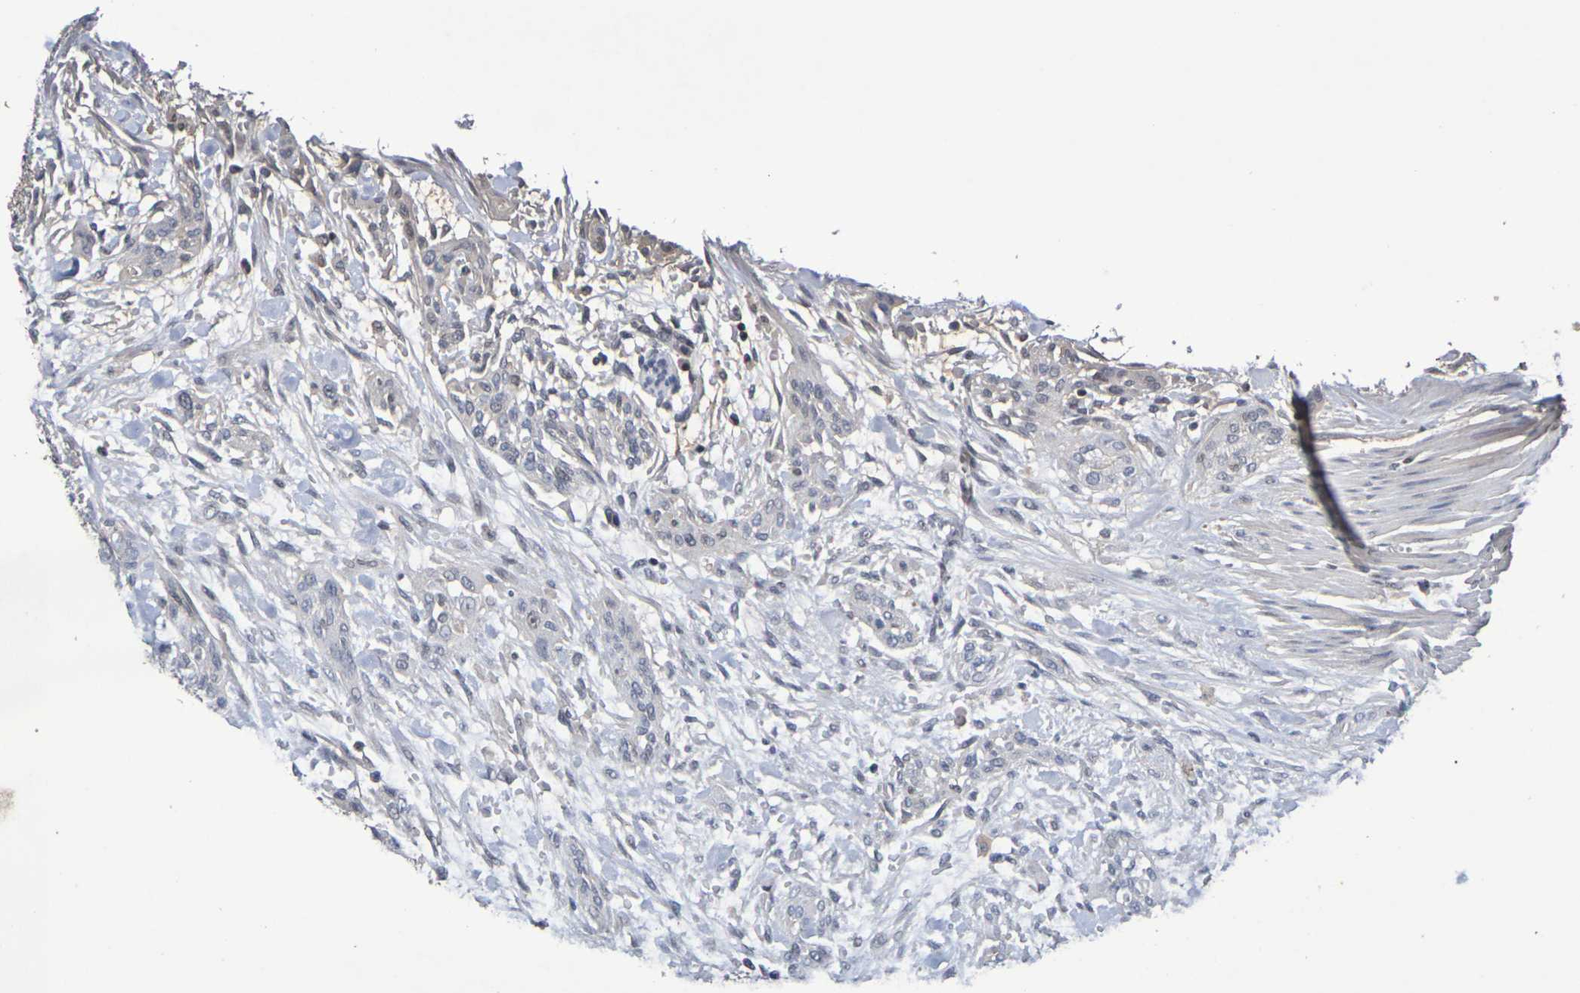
{"staining": {"intensity": "negative", "quantity": "none", "location": "none"}, "tissue": "urothelial cancer", "cell_type": "Tumor cells", "image_type": "cancer", "snomed": [{"axis": "morphology", "description": "Urothelial carcinoma, High grade"}, {"axis": "topography", "description": "Urinary bladder"}], "caption": "There is no significant positivity in tumor cells of urothelial cancer.", "gene": "TERF2", "patient": {"sex": "male", "age": 35}}